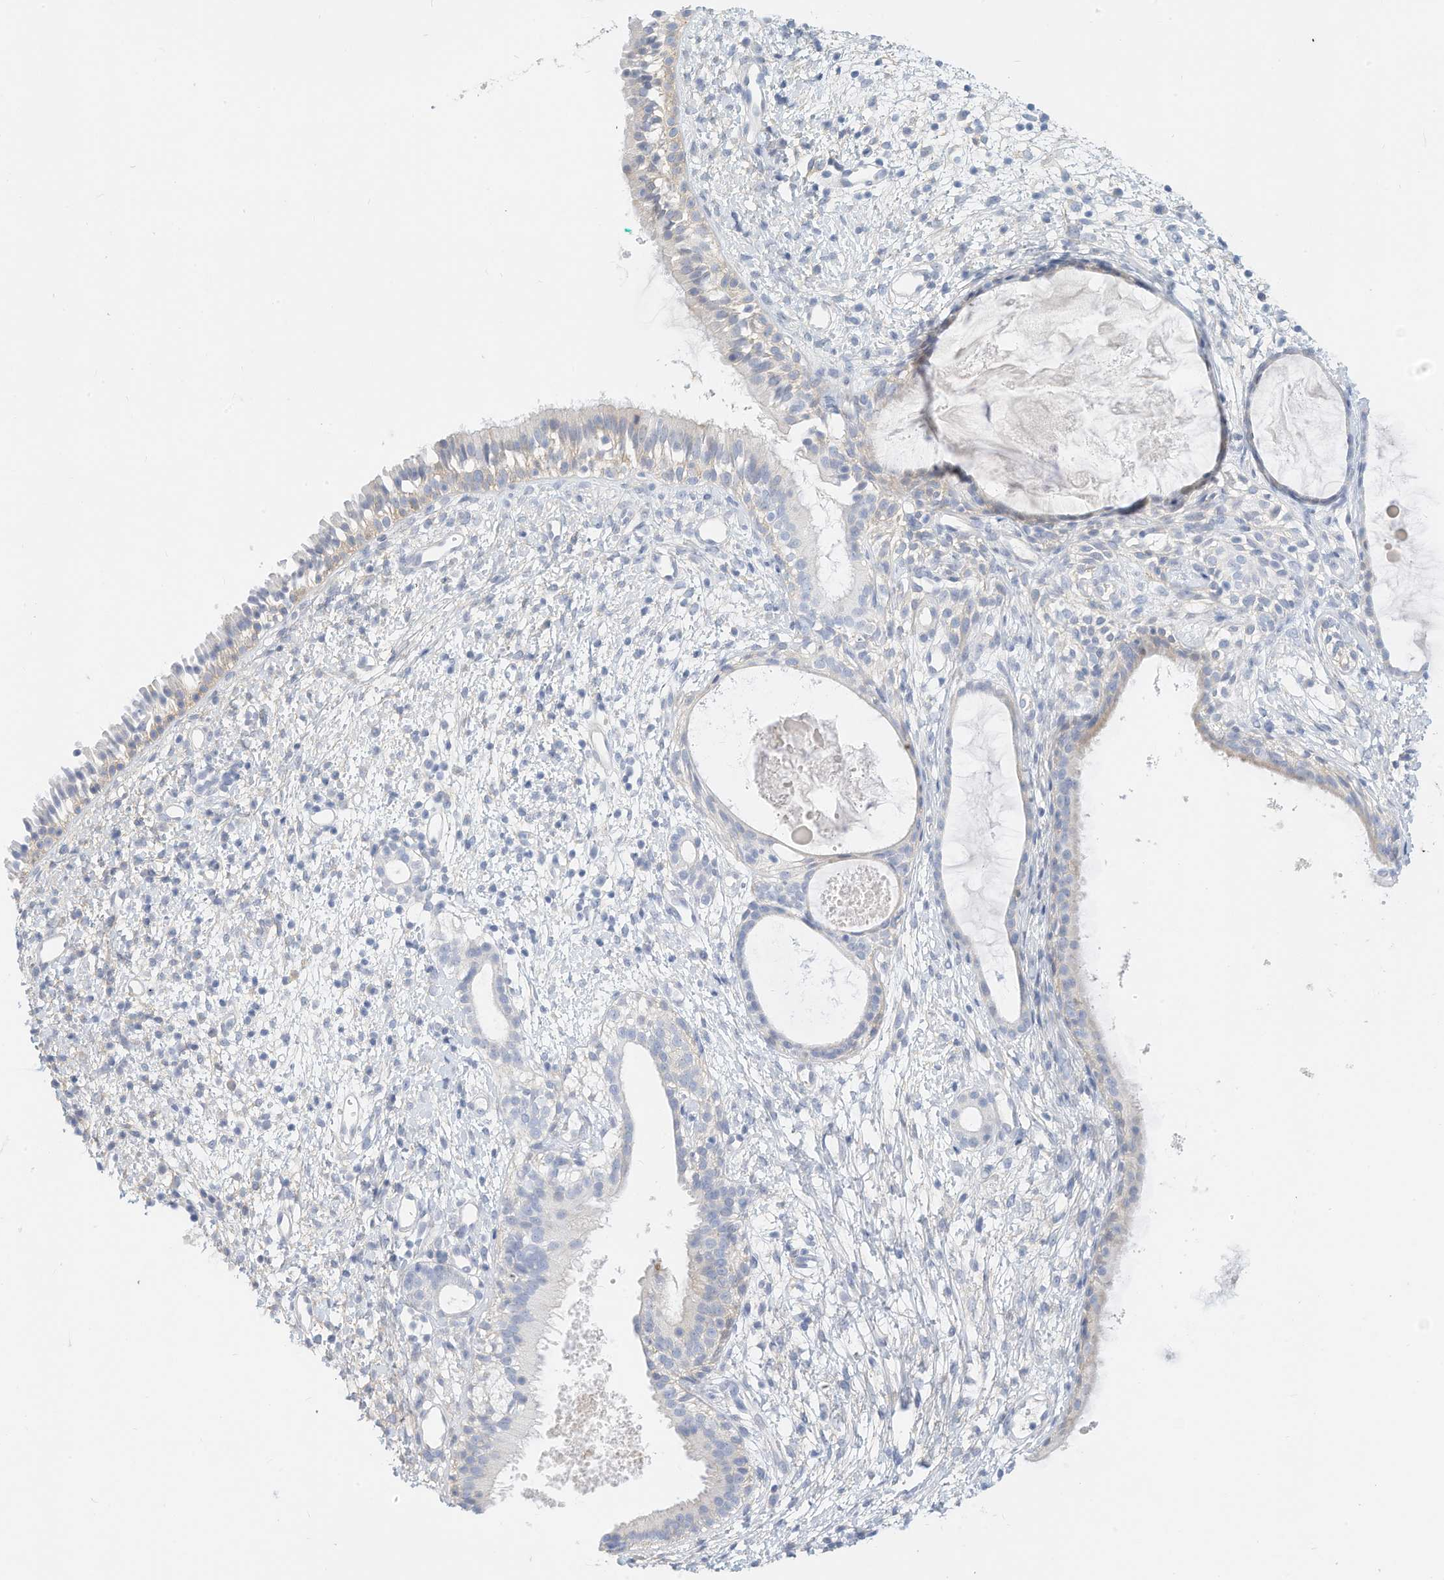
{"staining": {"intensity": "negative", "quantity": "none", "location": "none"}, "tissue": "nasopharynx", "cell_type": "Respiratory epithelial cells", "image_type": "normal", "snomed": [{"axis": "morphology", "description": "Normal tissue, NOS"}, {"axis": "topography", "description": "Nasopharynx"}], "caption": "DAB (3,3'-diaminobenzidine) immunohistochemical staining of unremarkable human nasopharynx reveals no significant staining in respiratory epithelial cells.", "gene": "SPOCD1", "patient": {"sex": "male", "age": 22}}